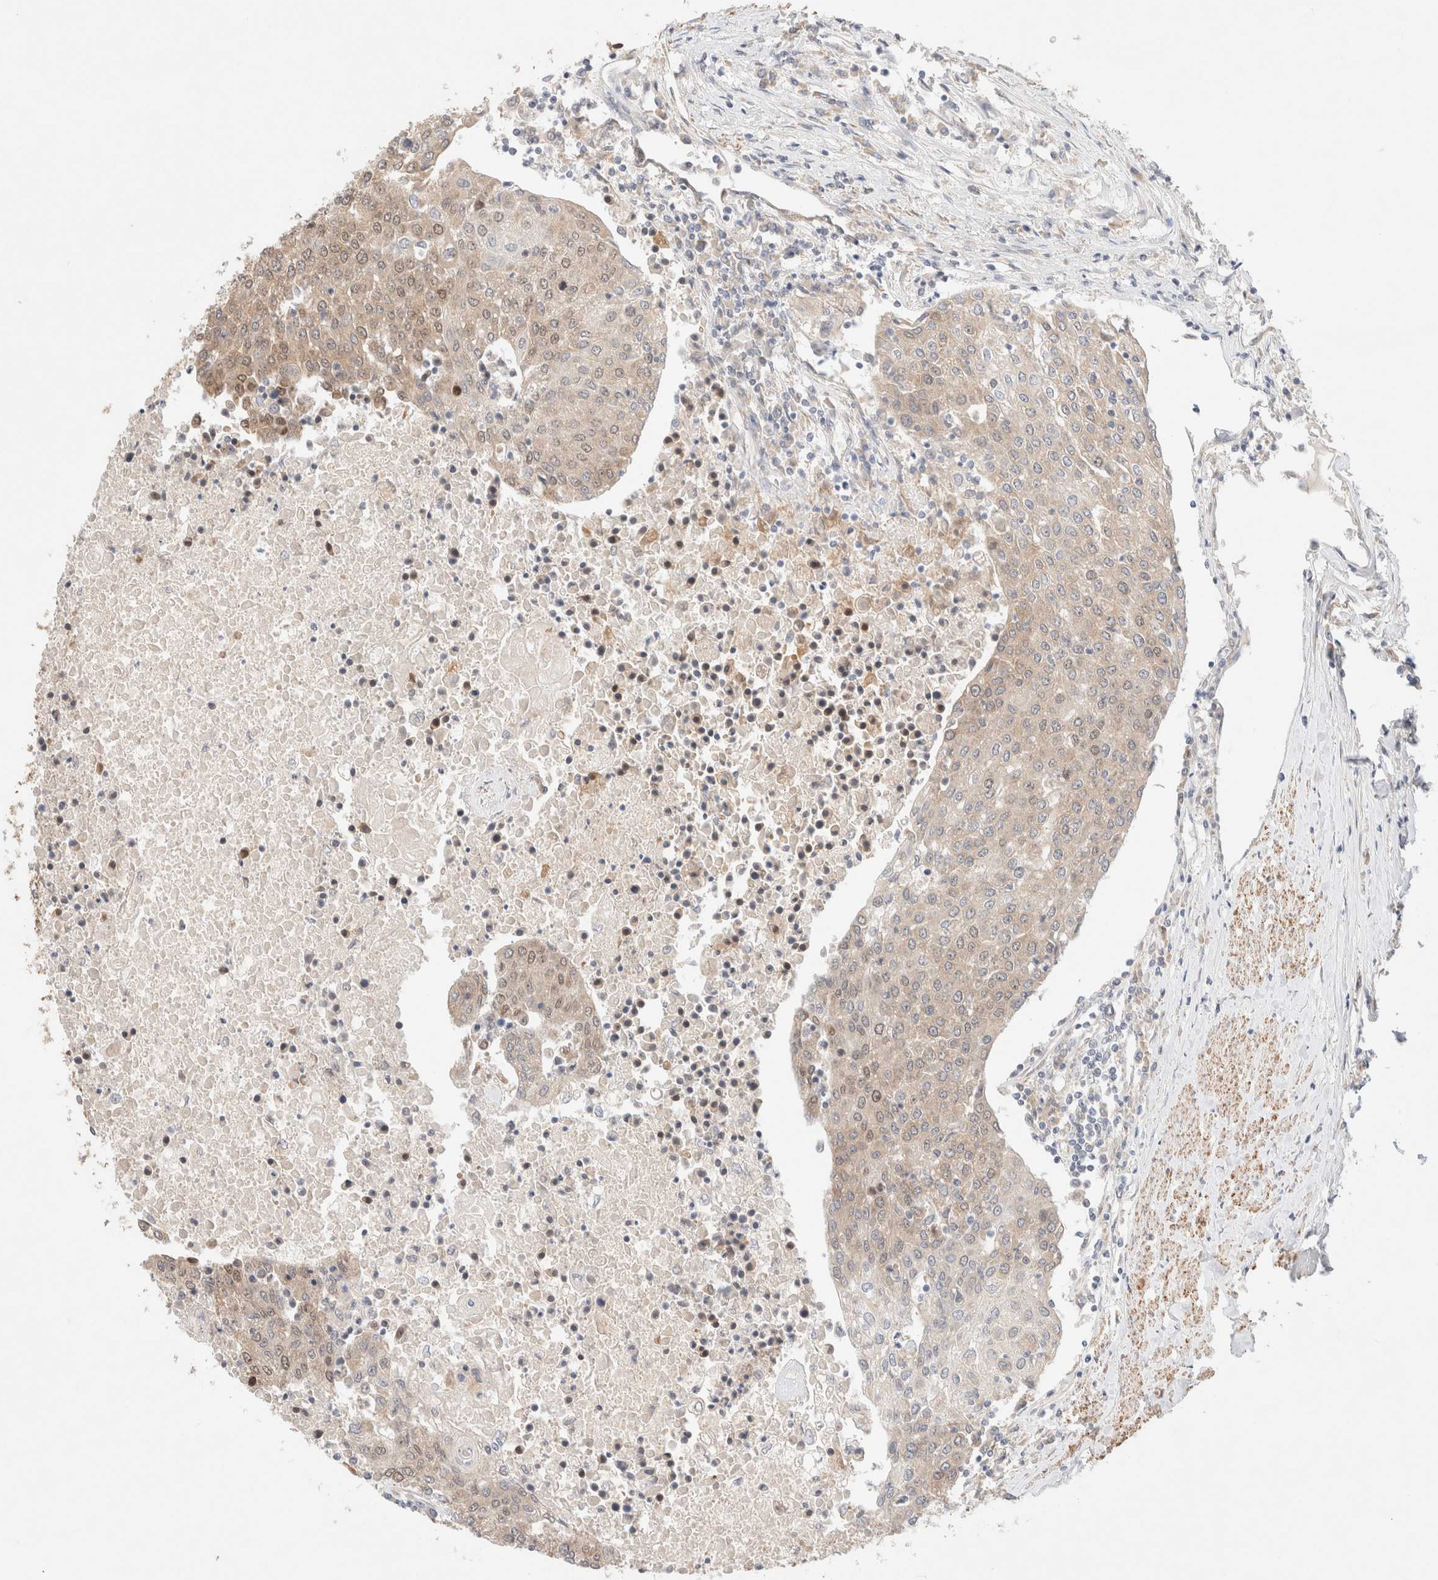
{"staining": {"intensity": "weak", "quantity": ">75%", "location": "cytoplasmic/membranous,nuclear"}, "tissue": "urothelial cancer", "cell_type": "Tumor cells", "image_type": "cancer", "snomed": [{"axis": "morphology", "description": "Urothelial carcinoma, High grade"}, {"axis": "topography", "description": "Urinary bladder"}], "caption": "A low amount of weak cytoplasmic/membranous and nuclear expression is seen in about >75% of tumor cells in urothelial cancer tissue. (Brightfield microscopy of DAB IHC at high magnification).", "gene": "RRP15", "patient": {"sex": "female", "age": 85}}